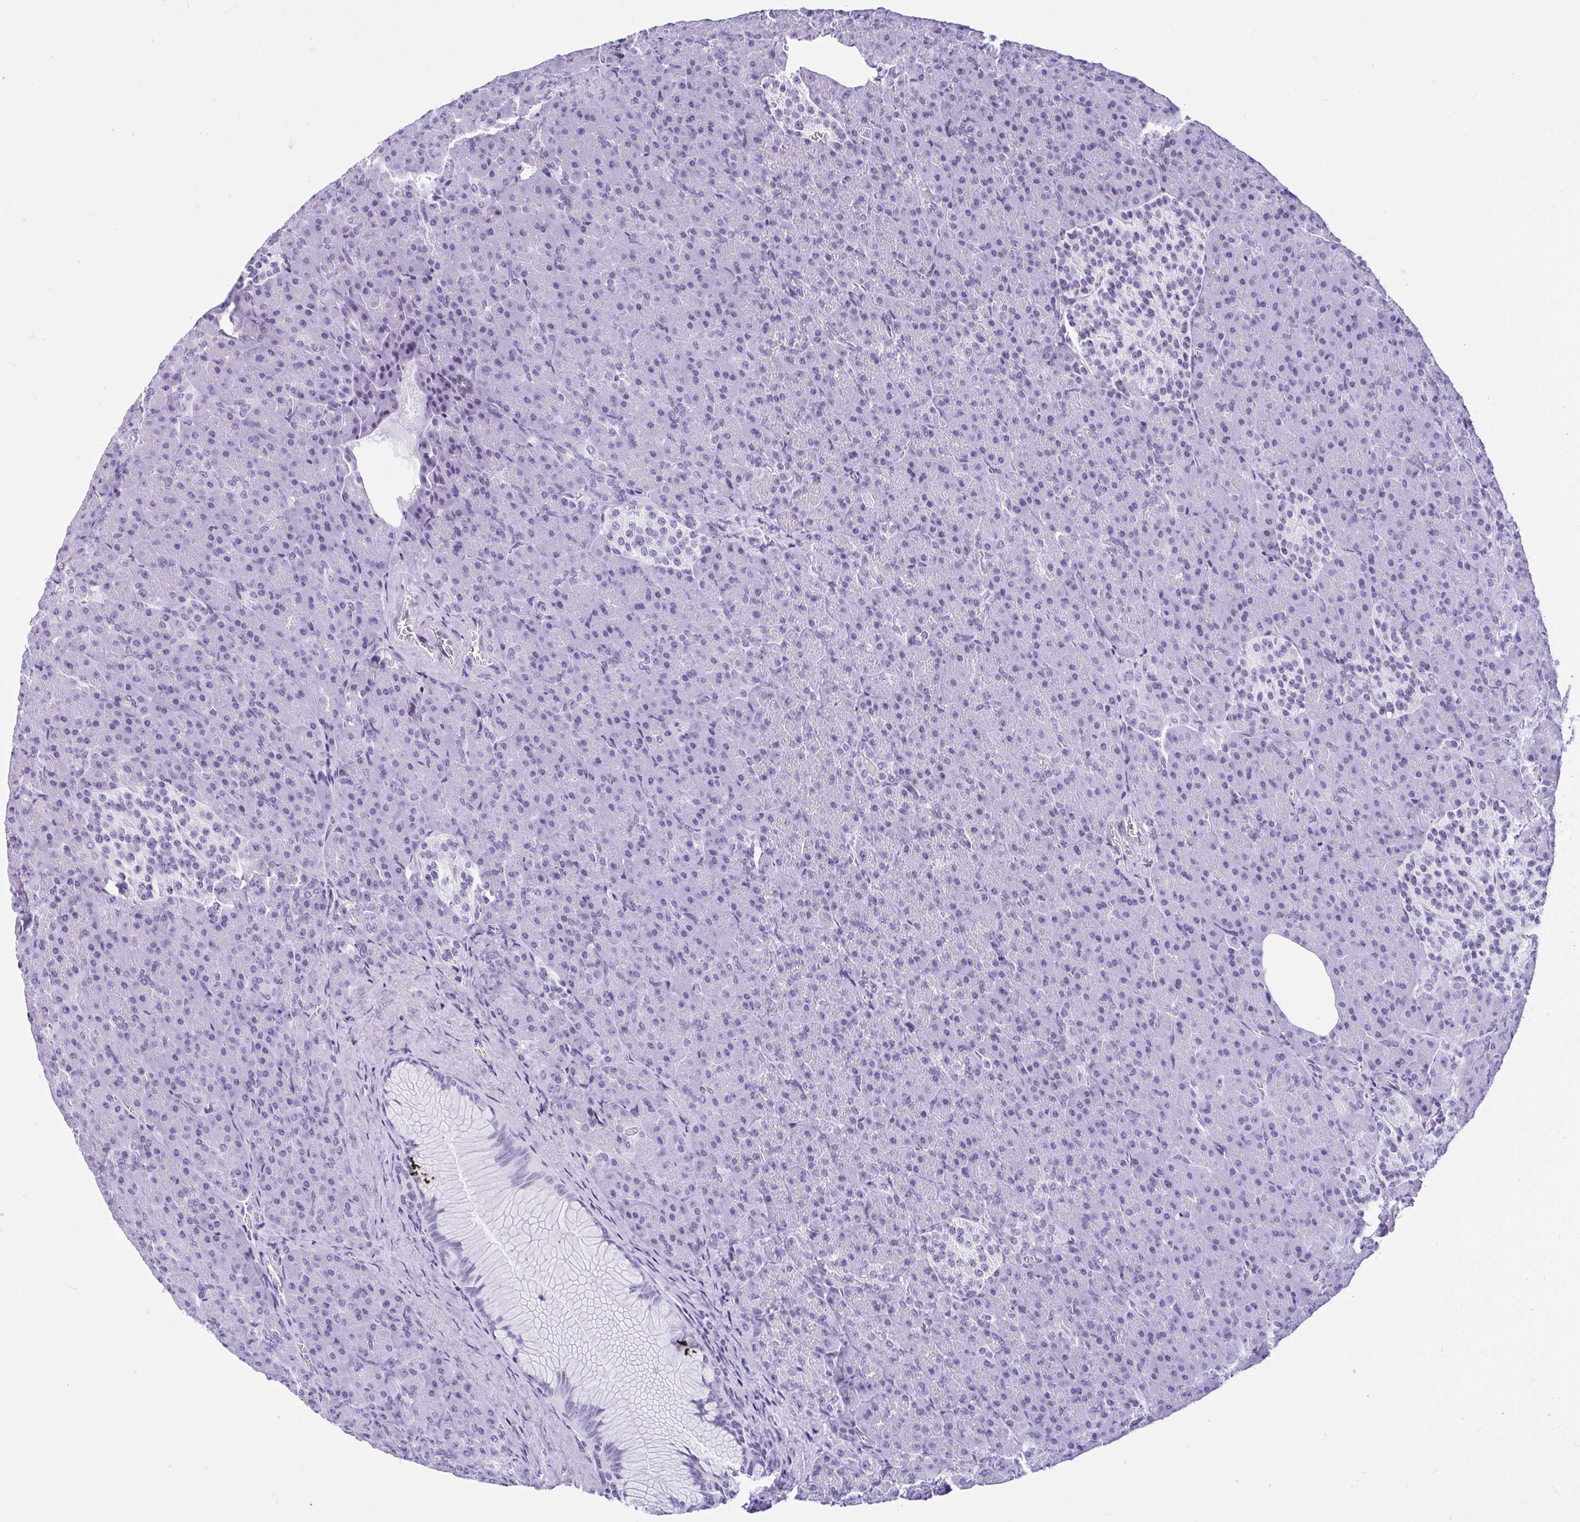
{"staining": {"intensity": "negative", "quantity": "none", "location": "none"}, "tissue": "pancreas", "cell_type": "Exocrine glandular cells", "image_type": "normal", "snomed": [{"axis": "morphology", "description": "Normal tissue, NOS"}, {"axis": "topography", "description": "Pancreas"}], "caption": "Image shows no significant protein positivity in exocrine glandular cells of benign pancreas. (DAB (3,3'-diaminobenzidine) immunohistochemistry (IHC) visualized using brightfield microscopy, high magnification).", "gene": "KRT27", "patient": {"sex": "female", "age": 74}}